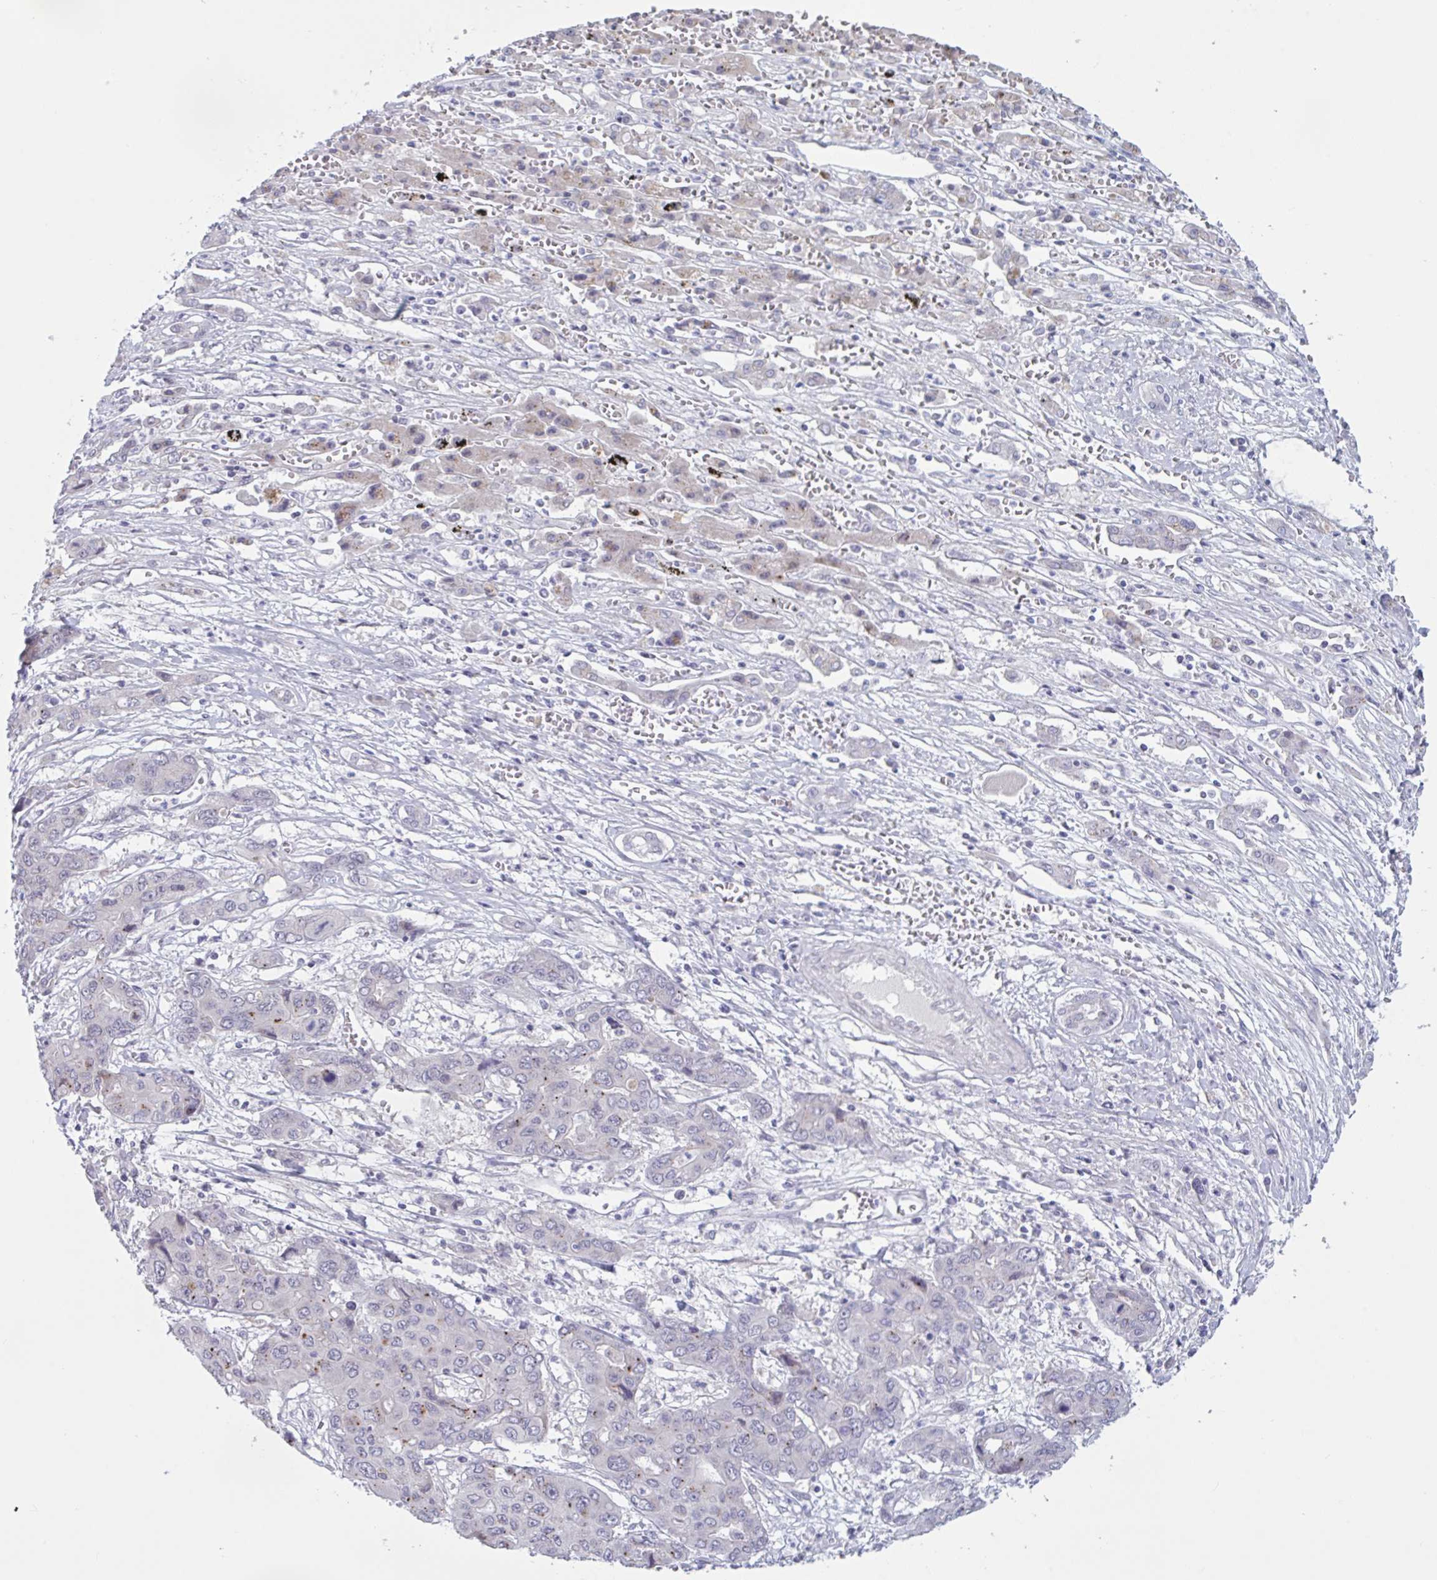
{"staining": {"intensity": "negative", "quantity": "none", "location": "none"}, "tissue": "liver cancer", "cell_type": "Tumor cells", "image_type": "cancer", "snomed": [{"axis": "morphology", "description": "Cholangiocarcinoma"}, {"axis": "topography", "description": "Liver"}], "caption": "An image of human liver cancer is negative for staining in tumor cells.", "gene": "TCEAL8", "patient": {"sex": "male", "age": 67}}